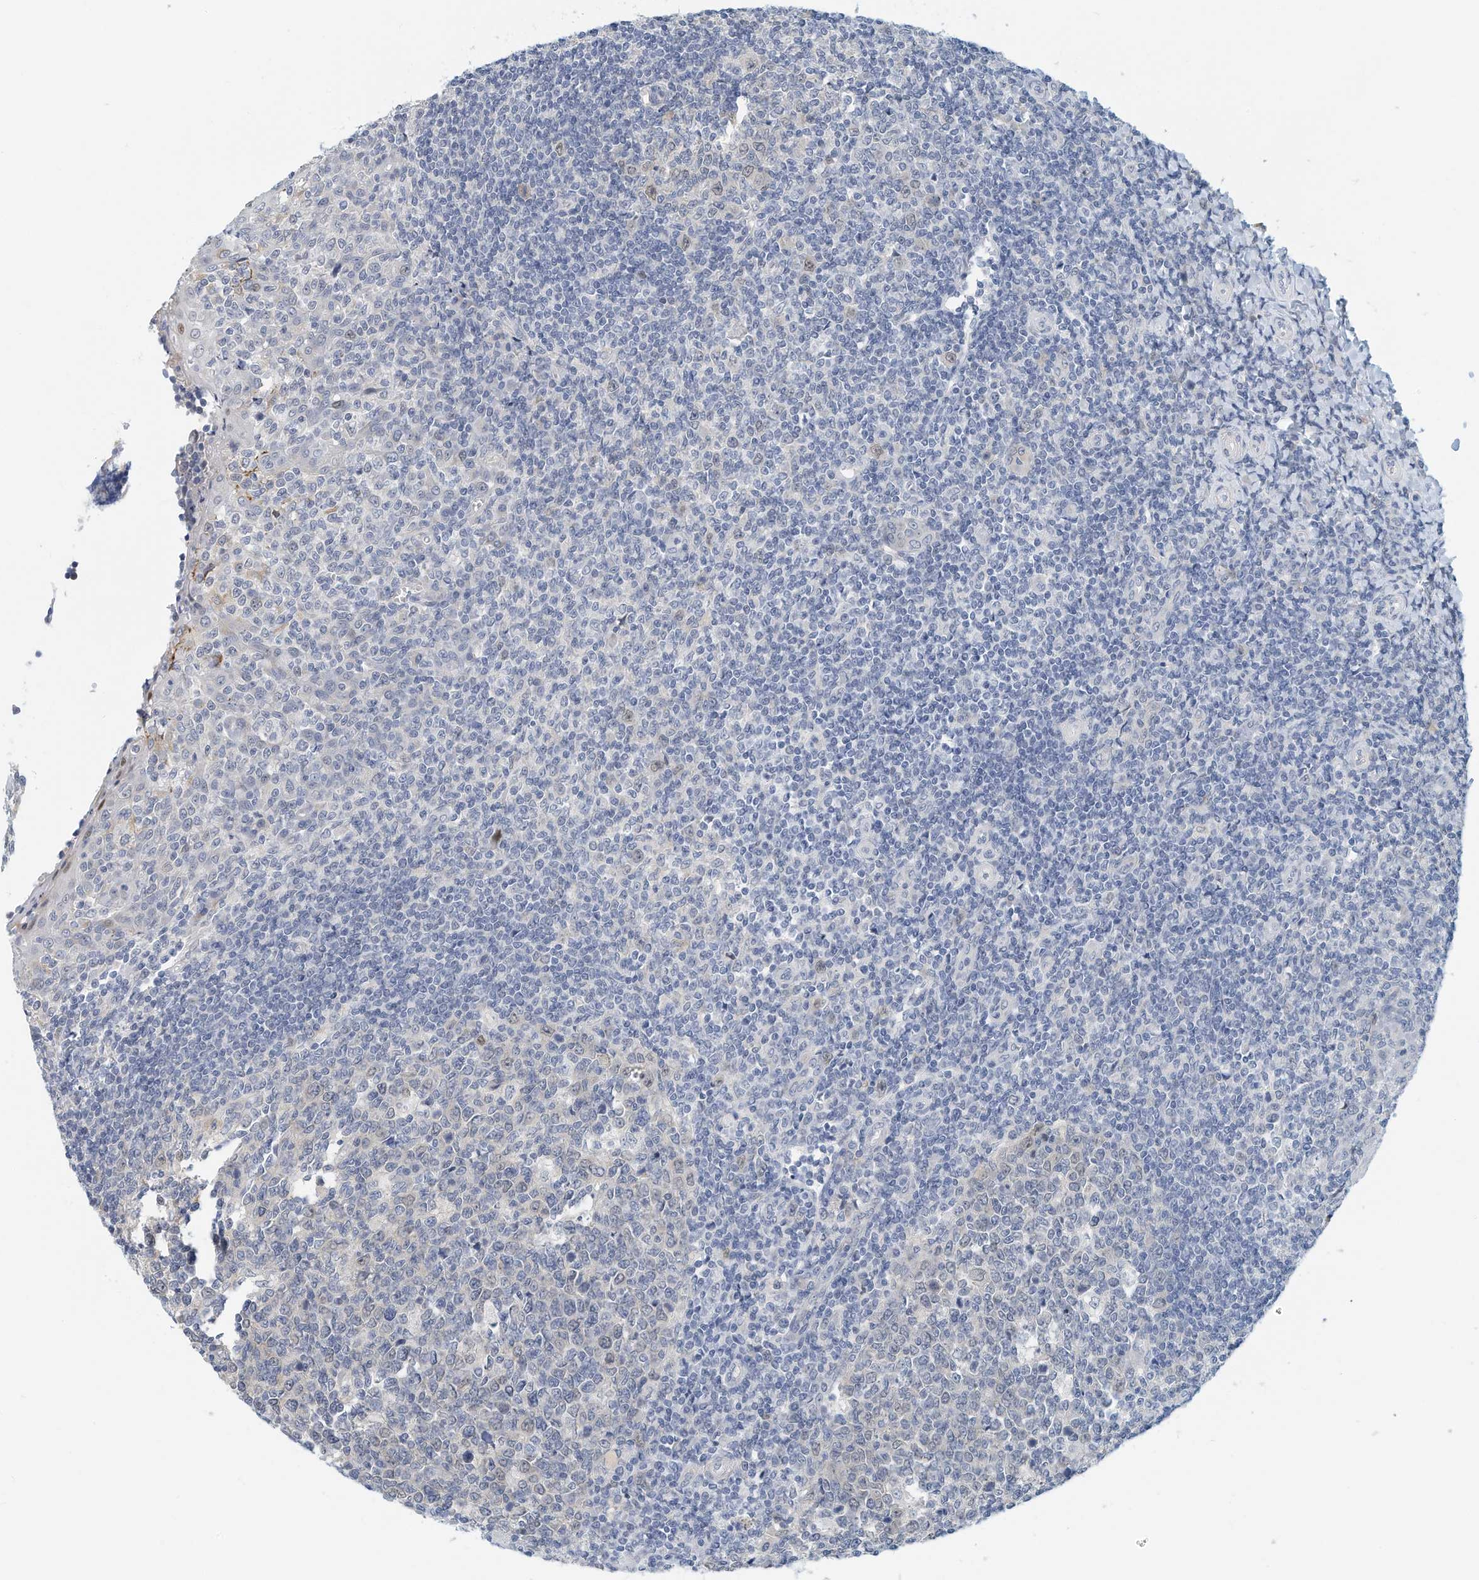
{"staining": {"intensity": "negative", "quantity": "none", "location": "none"}, "tissue": "tonsil", "cell_type": "Germinal center cells", "image_type": "normal", "snomed": [{"axis": "morphology", "description": "Normal tissue, NOS"}, {"axis": "topography", "description": "Tonsil"}], "caption": "This is an IHC photomicrograph of normal tonsil. There is no positivity in germinal center cells.", "gene": "ARHGAP28", "patient": {"sex": "female", "age": 19}}